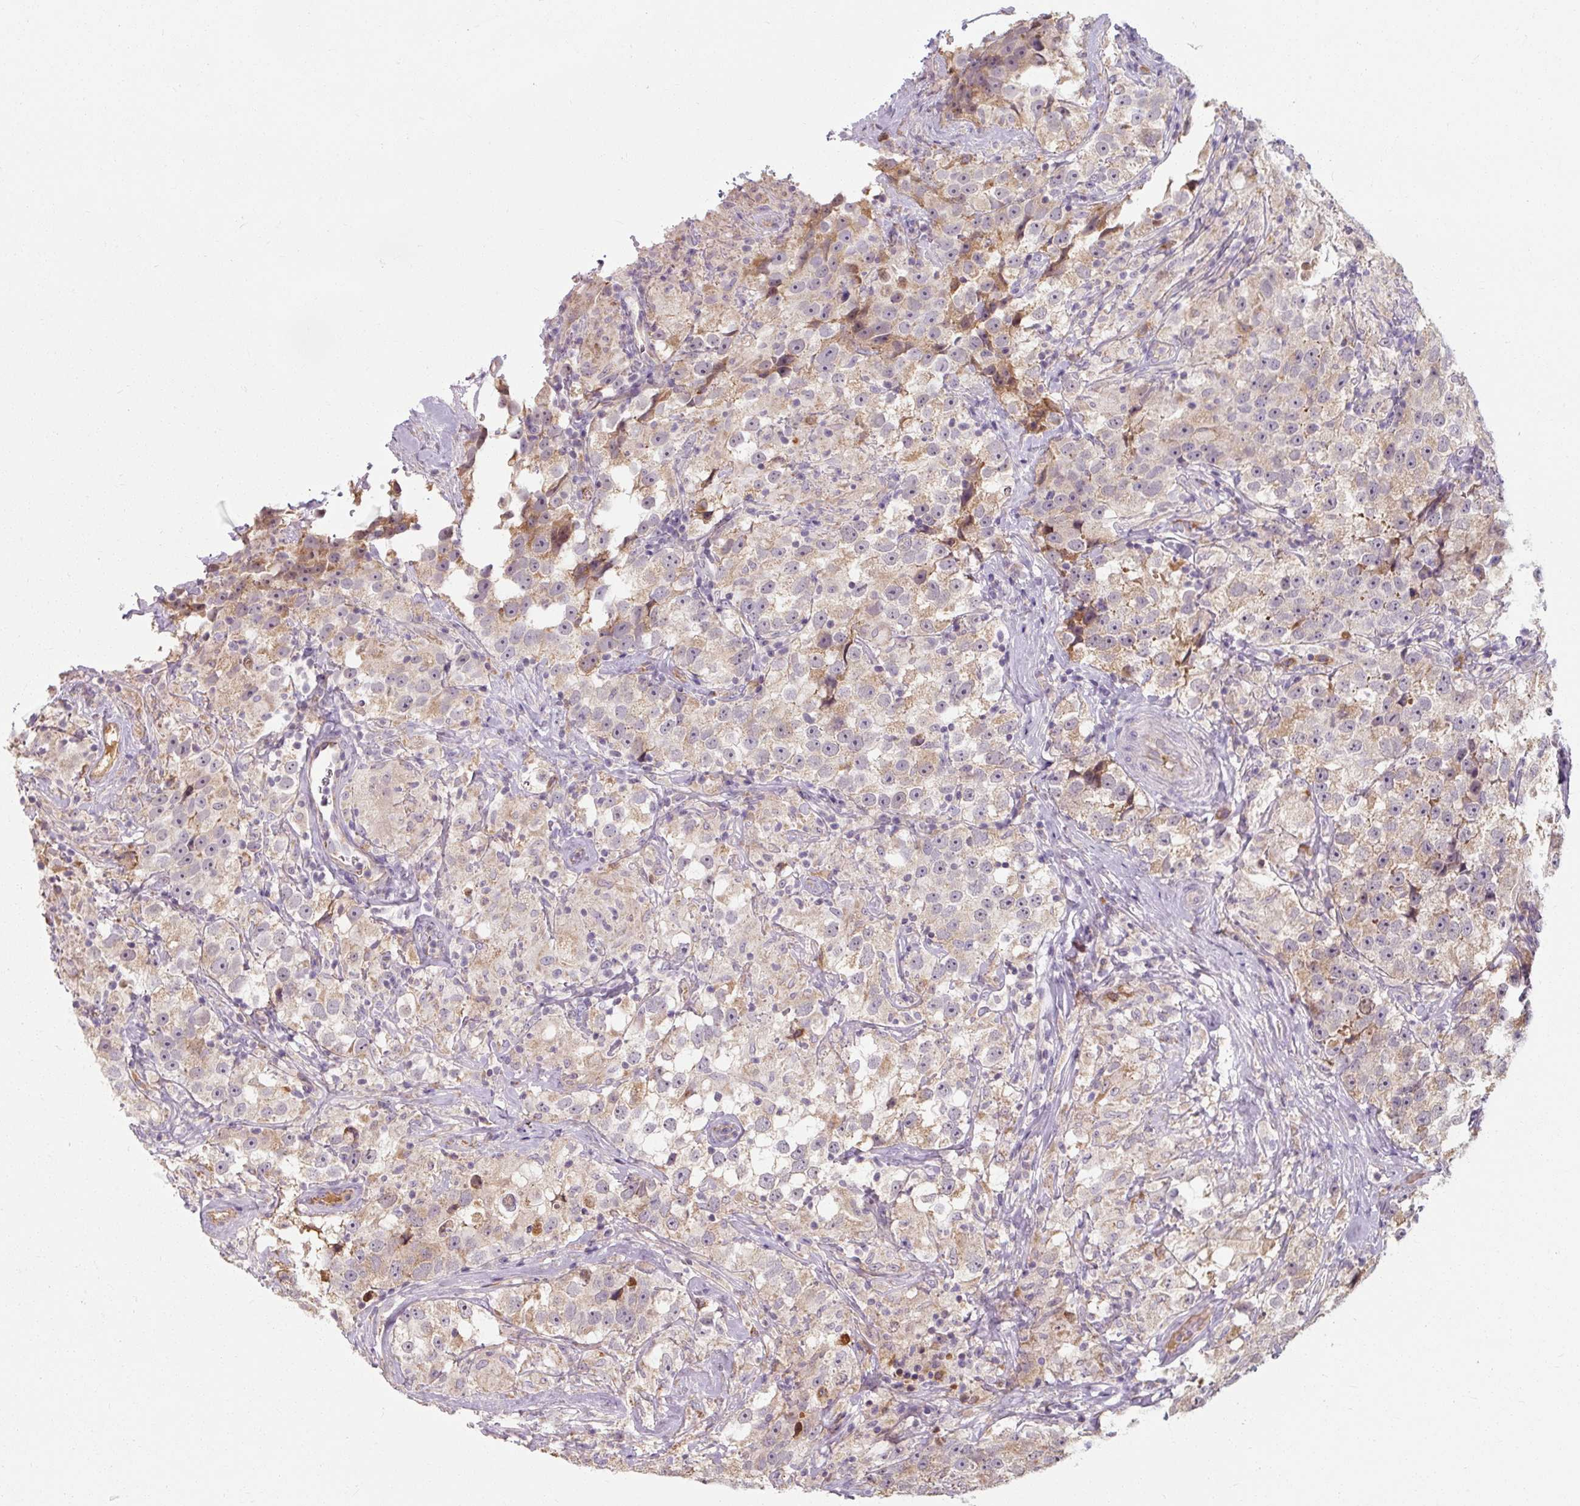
{"staining": {"intensity": "weak", "quantity": ">75%", "location": "cytoplasmic/membranous"}, "tissue": "testis cancer", "cell_type": "Tumor cells", "image_type": "cancer", "snomed": [{"axis": "morphology", "description": "Seminoma, NOS"}, {"axis": "topography", "description": "Testis"}], "caption": "Weak cytoplasmic/membranous protein staining is appreciated in approximately >75% of tumor cells in seminoma (testis). Immunohistochemistry stains the protein of interest in brown and the nuclei are stained blue.", "gene": "TSEN54", "patient": {"sex": "male", "age": 46}}